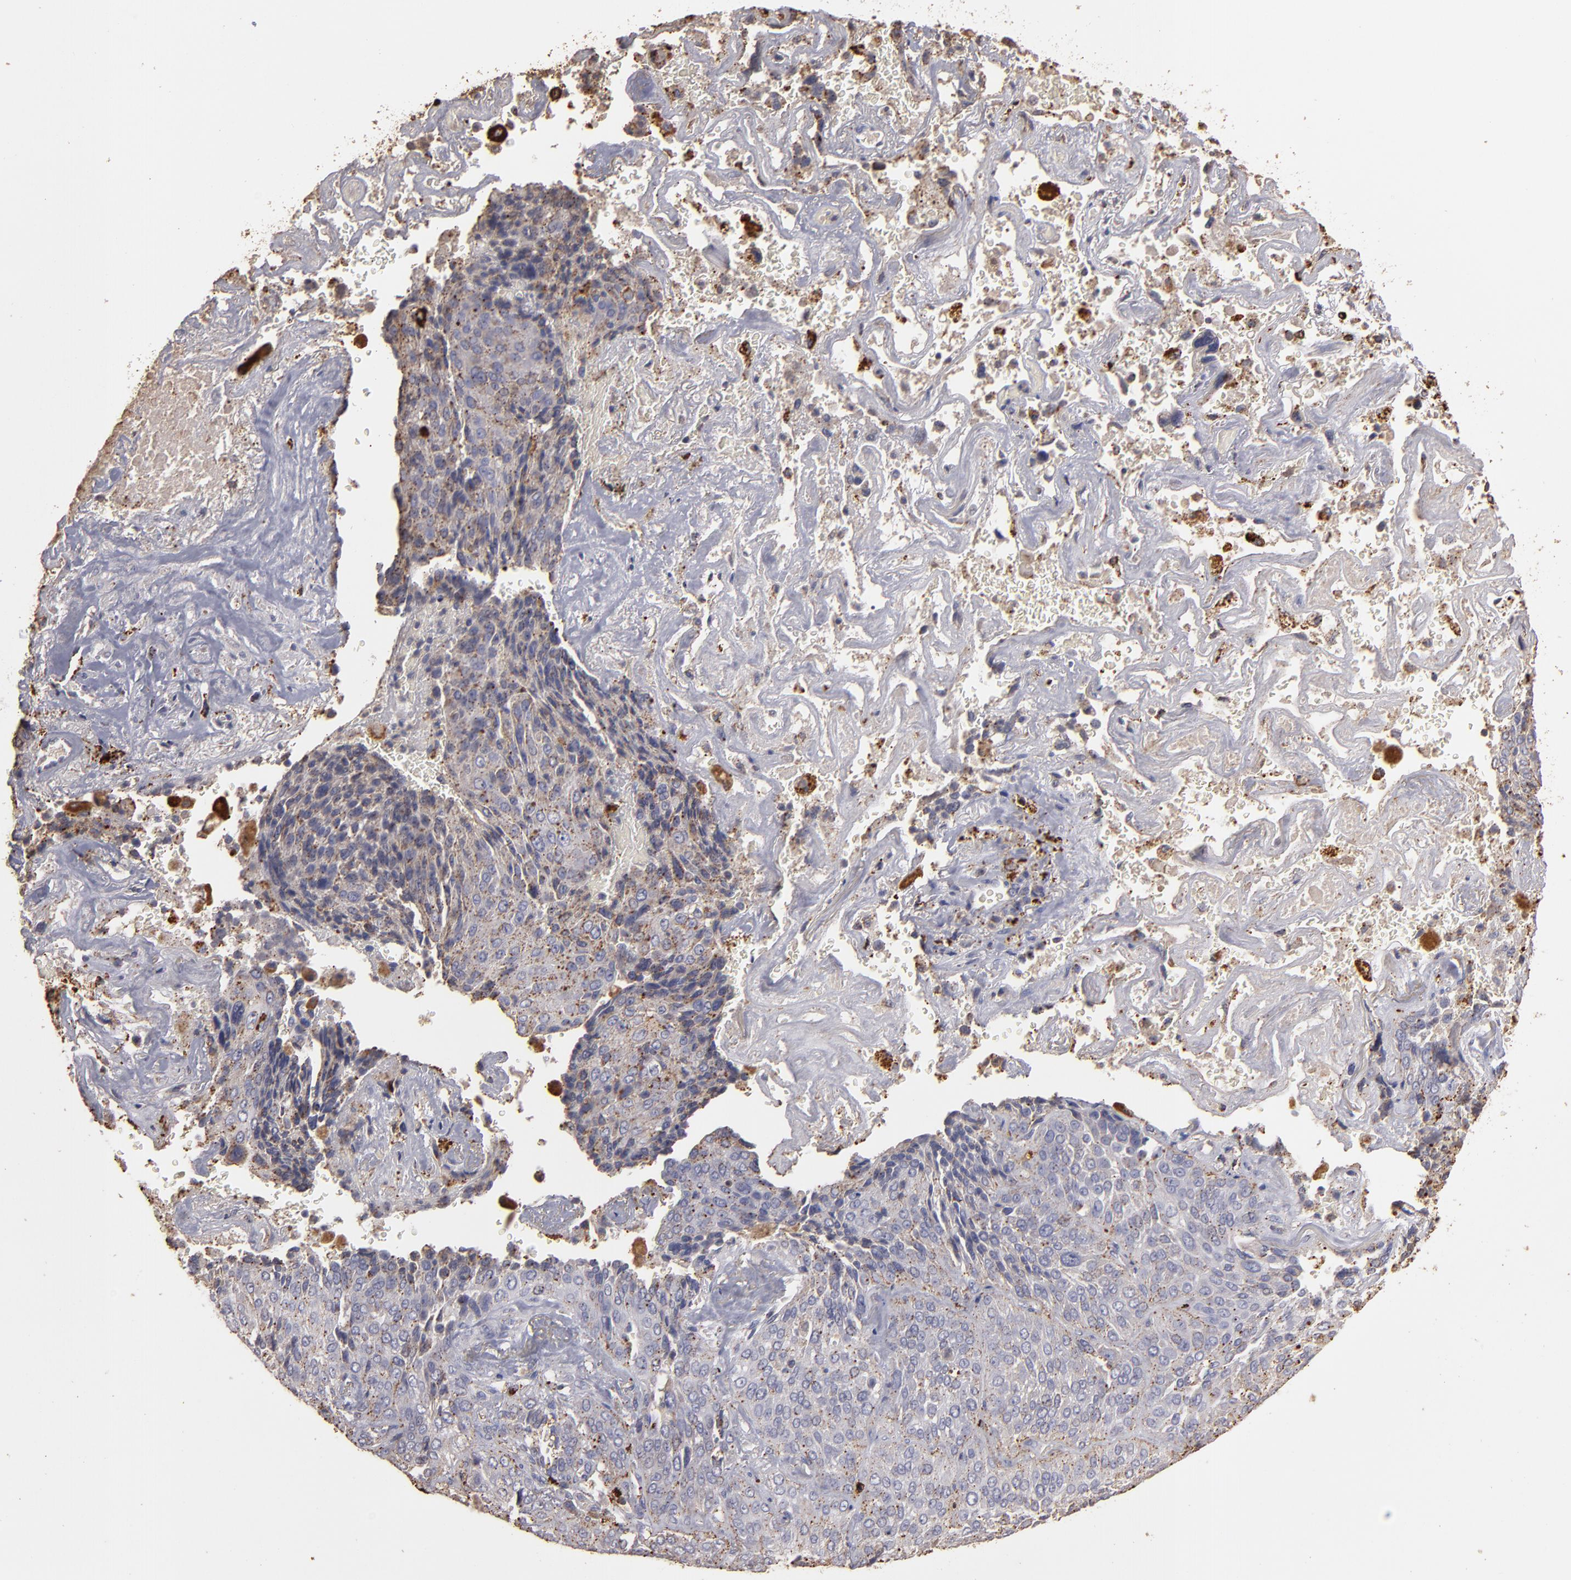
{"staining": {"intensity": "weak", "quantity": "25%-75%", "location": "cytoplasmic/membranous"}, "tissue": "lung cancer", "cell_type": "Tumor cells", "image_type": "cancer", "snomed": [{"axis": "morphology", "description": "Squamous cell carcinoma, NOS"}, {"axis": "topography", "description": "Lung"}], "caption": "DAB immunohistochemical staining of lung cancer (squamous cell carcinoma) demonstrates weak cytoplasmic/membranous protein expression in approximately 25%-75% of tumor cells.", "gene": "TRAF1", "patient": {"sex": "male", "age": 54}}